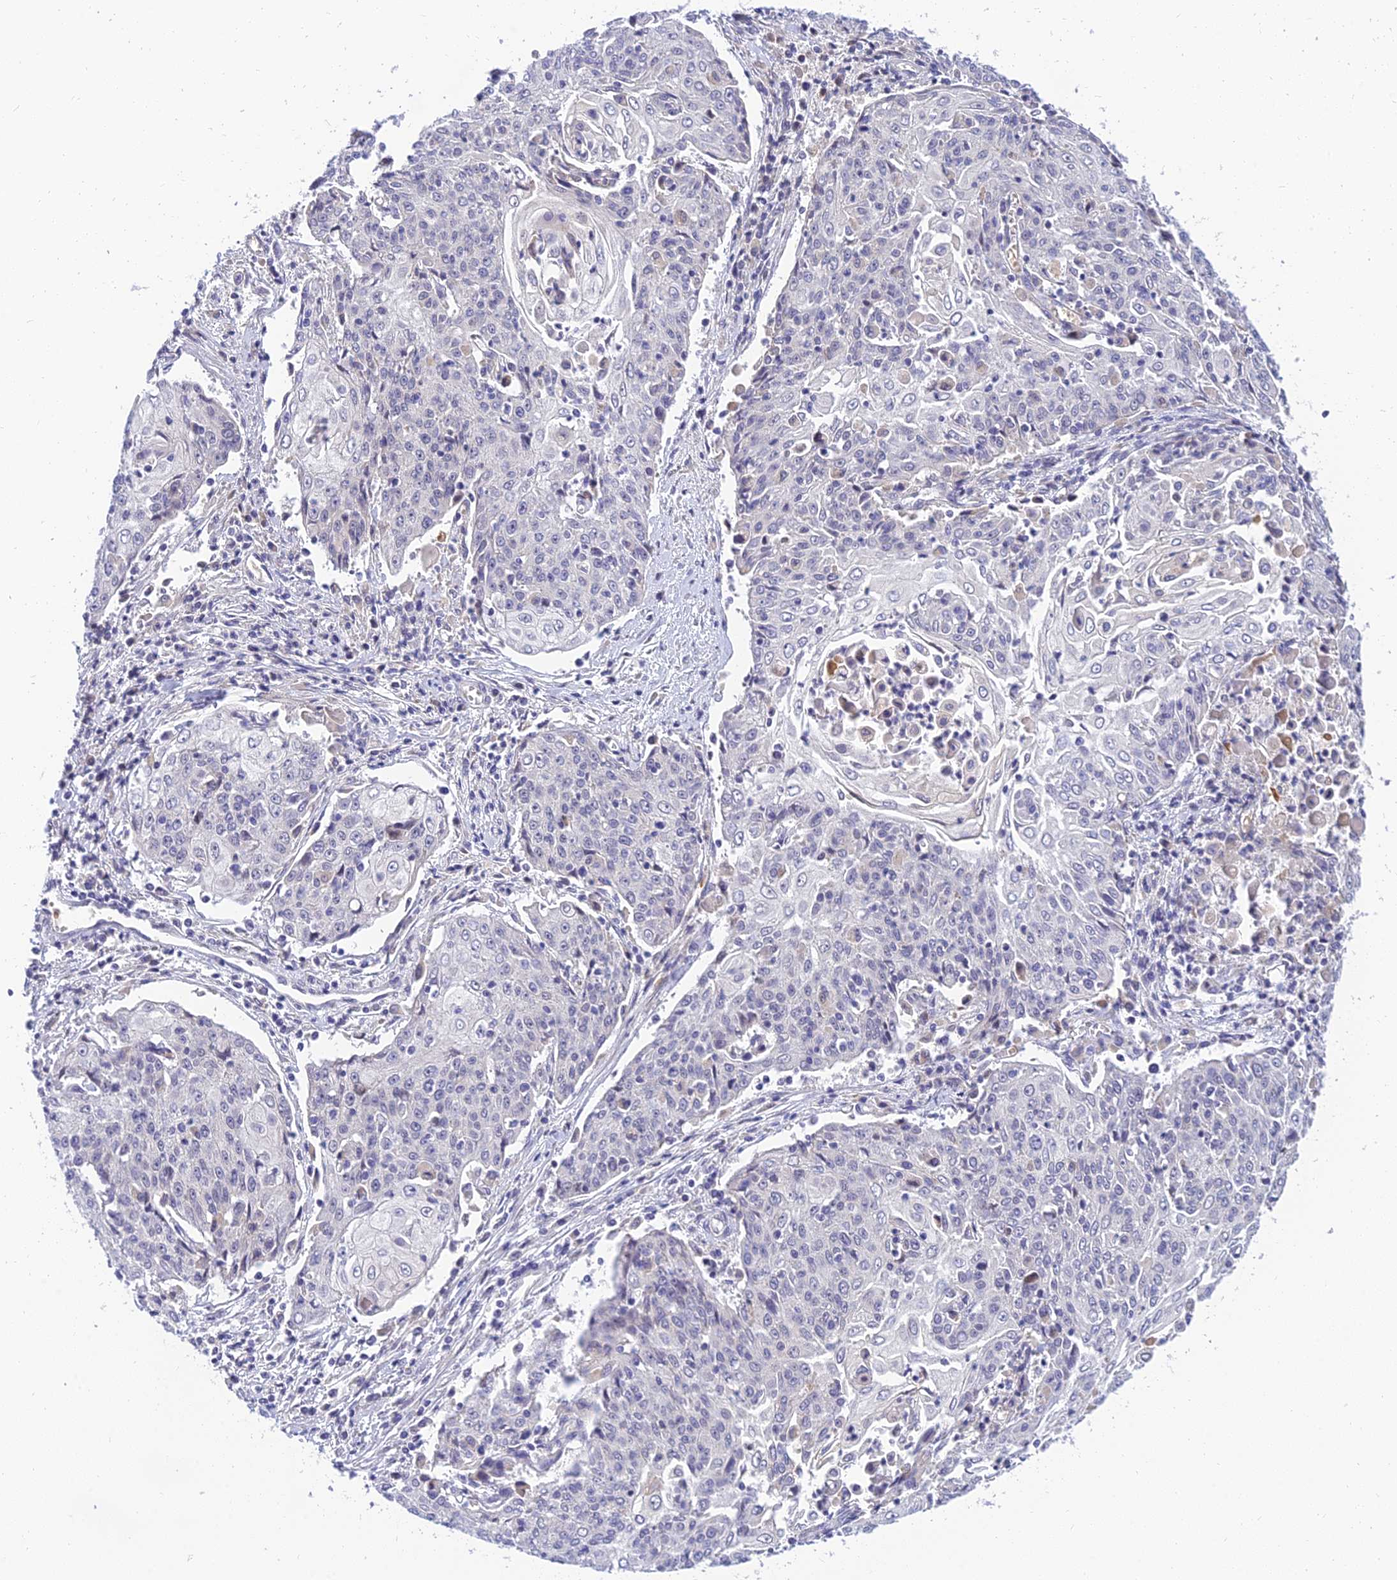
{"staining": {"intensity": "negative", "quantity": "none", "location": "none"}, "tissue": "cervical cancer", "cell_type": "Tumor cells", "image_type": "cancer", "snomed": [{"axis": "morphology", "description": "Squamous cell carcinoma, NOS"}, {"axis": "topography", "description": "Cervix"}], "caption": "IHC image of human cervical cancer stained for a protein (brown), which demonstrates no staining in tumor cells. The staining was performed using DAB to visualize the protein expression in brown, while the nuclei were stained in blue with hematoxylin (Magnification: 20x).", "gene": "ANKS4B", "patient": {"sex": "female", "age": 48}}